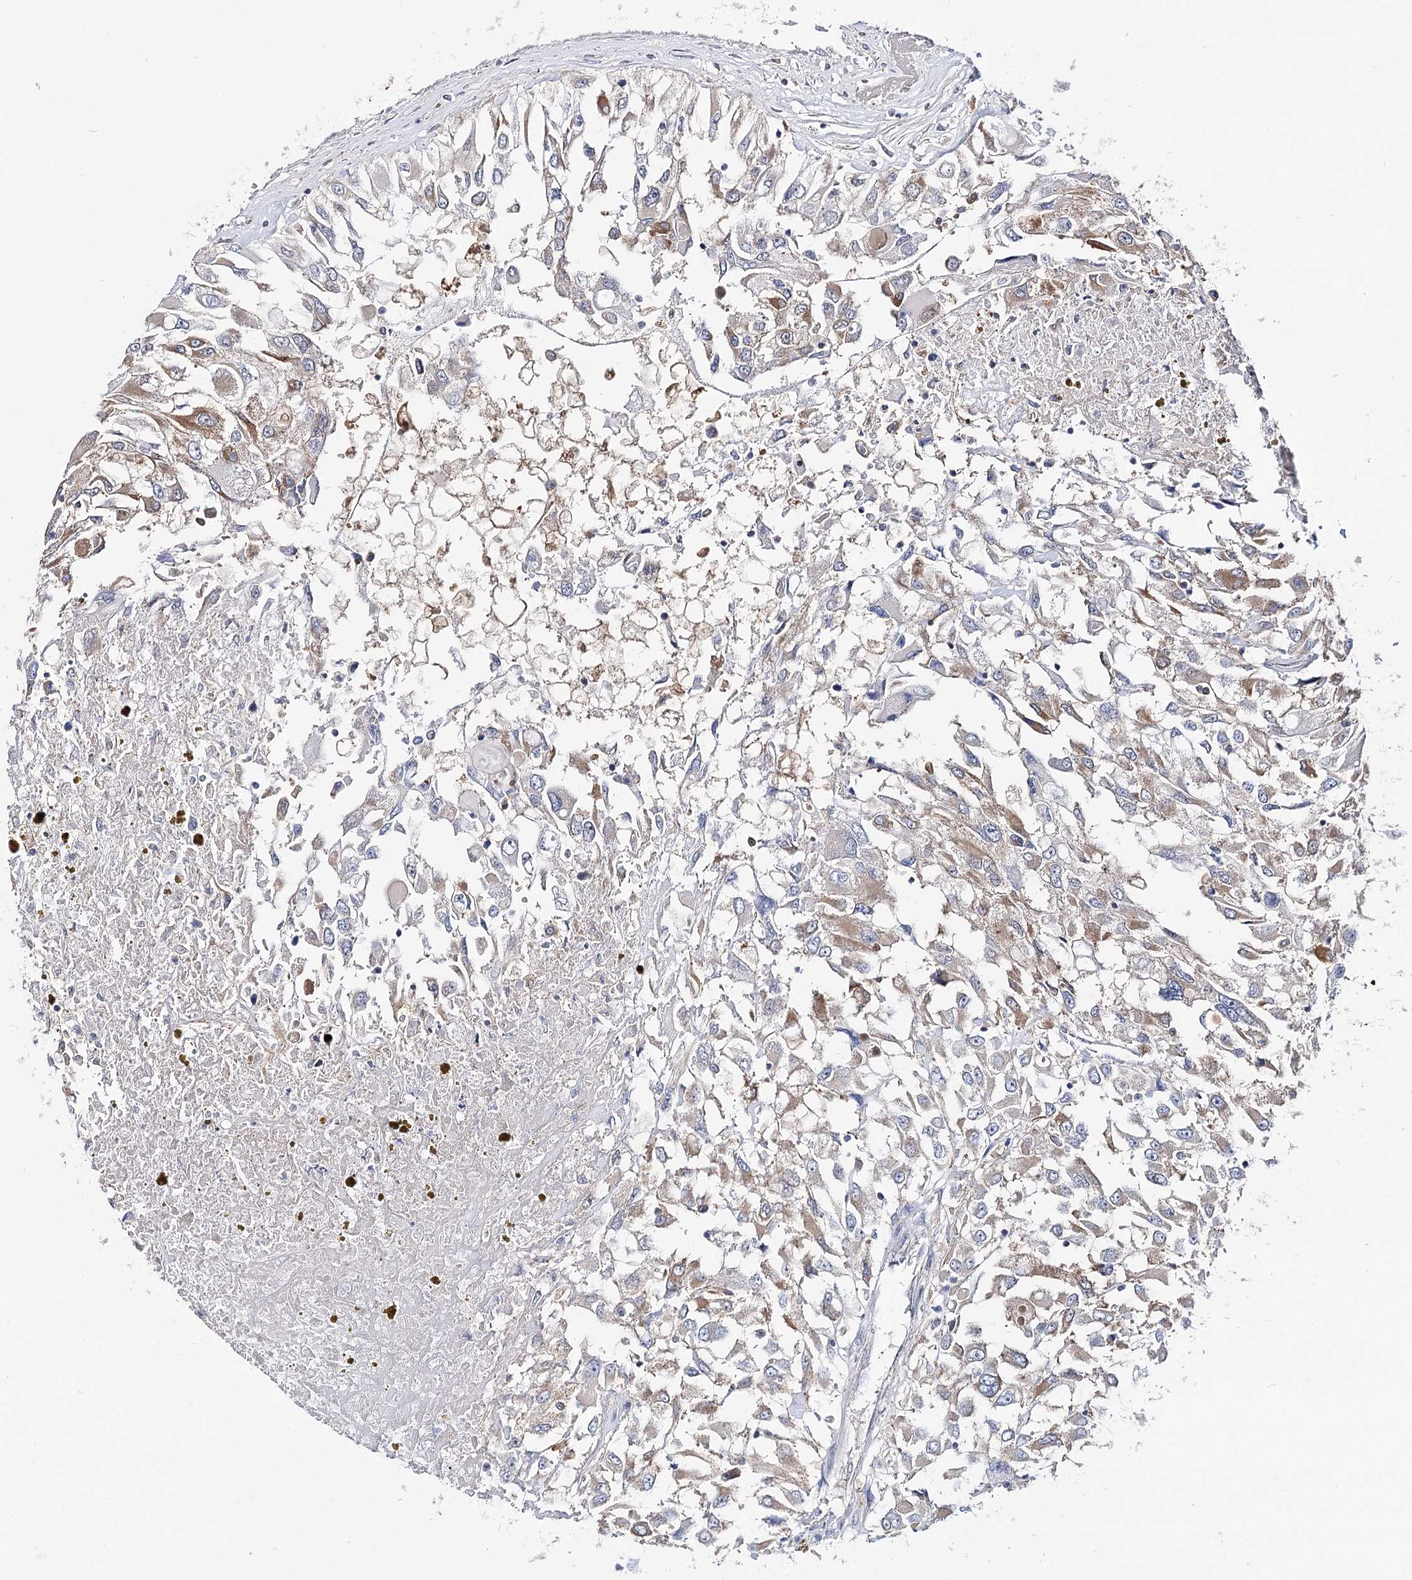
{"staining": {"intensity": "weak", "quantity": "<25%", "location": "cytoplasmic/membranous"}, "tissue": "renal cancer", "cell_type": "Tumor cells", "image_type": "cancer", "snomed": [{"axis": "morphology", "description": "Adenocarcinoma, NOS"}, {"axis": "topography", "description": "Kidney"}], "caption": "The immunohistochemistry micrograph has no significant staining in tumor cells of renal adenocarcinoma tissue.", "gene": "UGP2", "patient": {"sex": "female", "age": 52}}